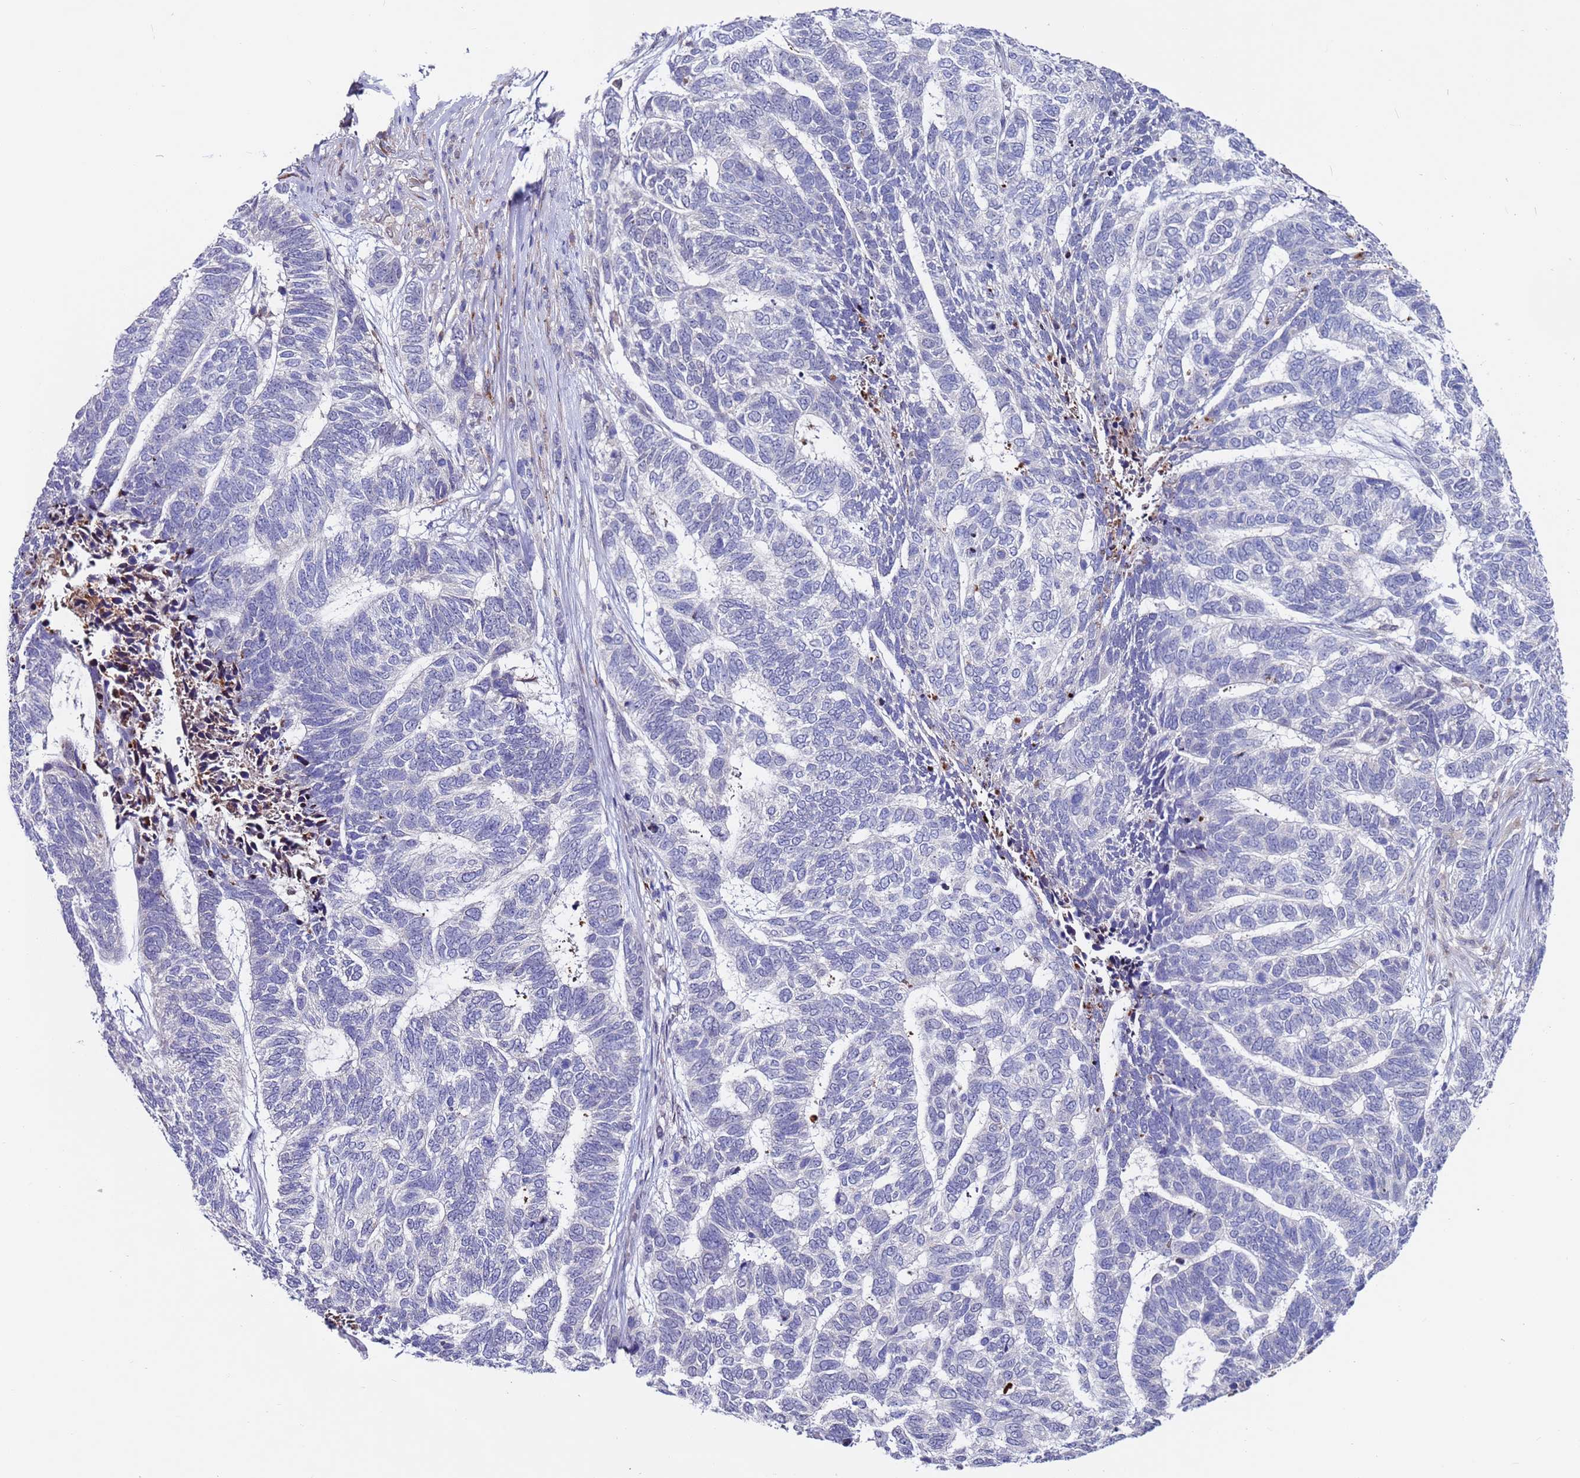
{"staining": {"intensity": "negative", "quantity": "none", "location": "none"}, "tissue": "skin cancer", "cell_type": "Tumor cells", "image_type": "cancer", "snomed": [{"axis": "morphology", "description": "Basal cell carcinoma"}, {"axis": "topography", "description": "Skin"}], "caption": "Immunohistochemistry of skin cancer reveals no expression in tumor cells. (Immunohistochemistry (ihc), brightfield microscopy, high magnification).", "gene": "FBXO27", "patient": {"sex": "female", "age": 65}}